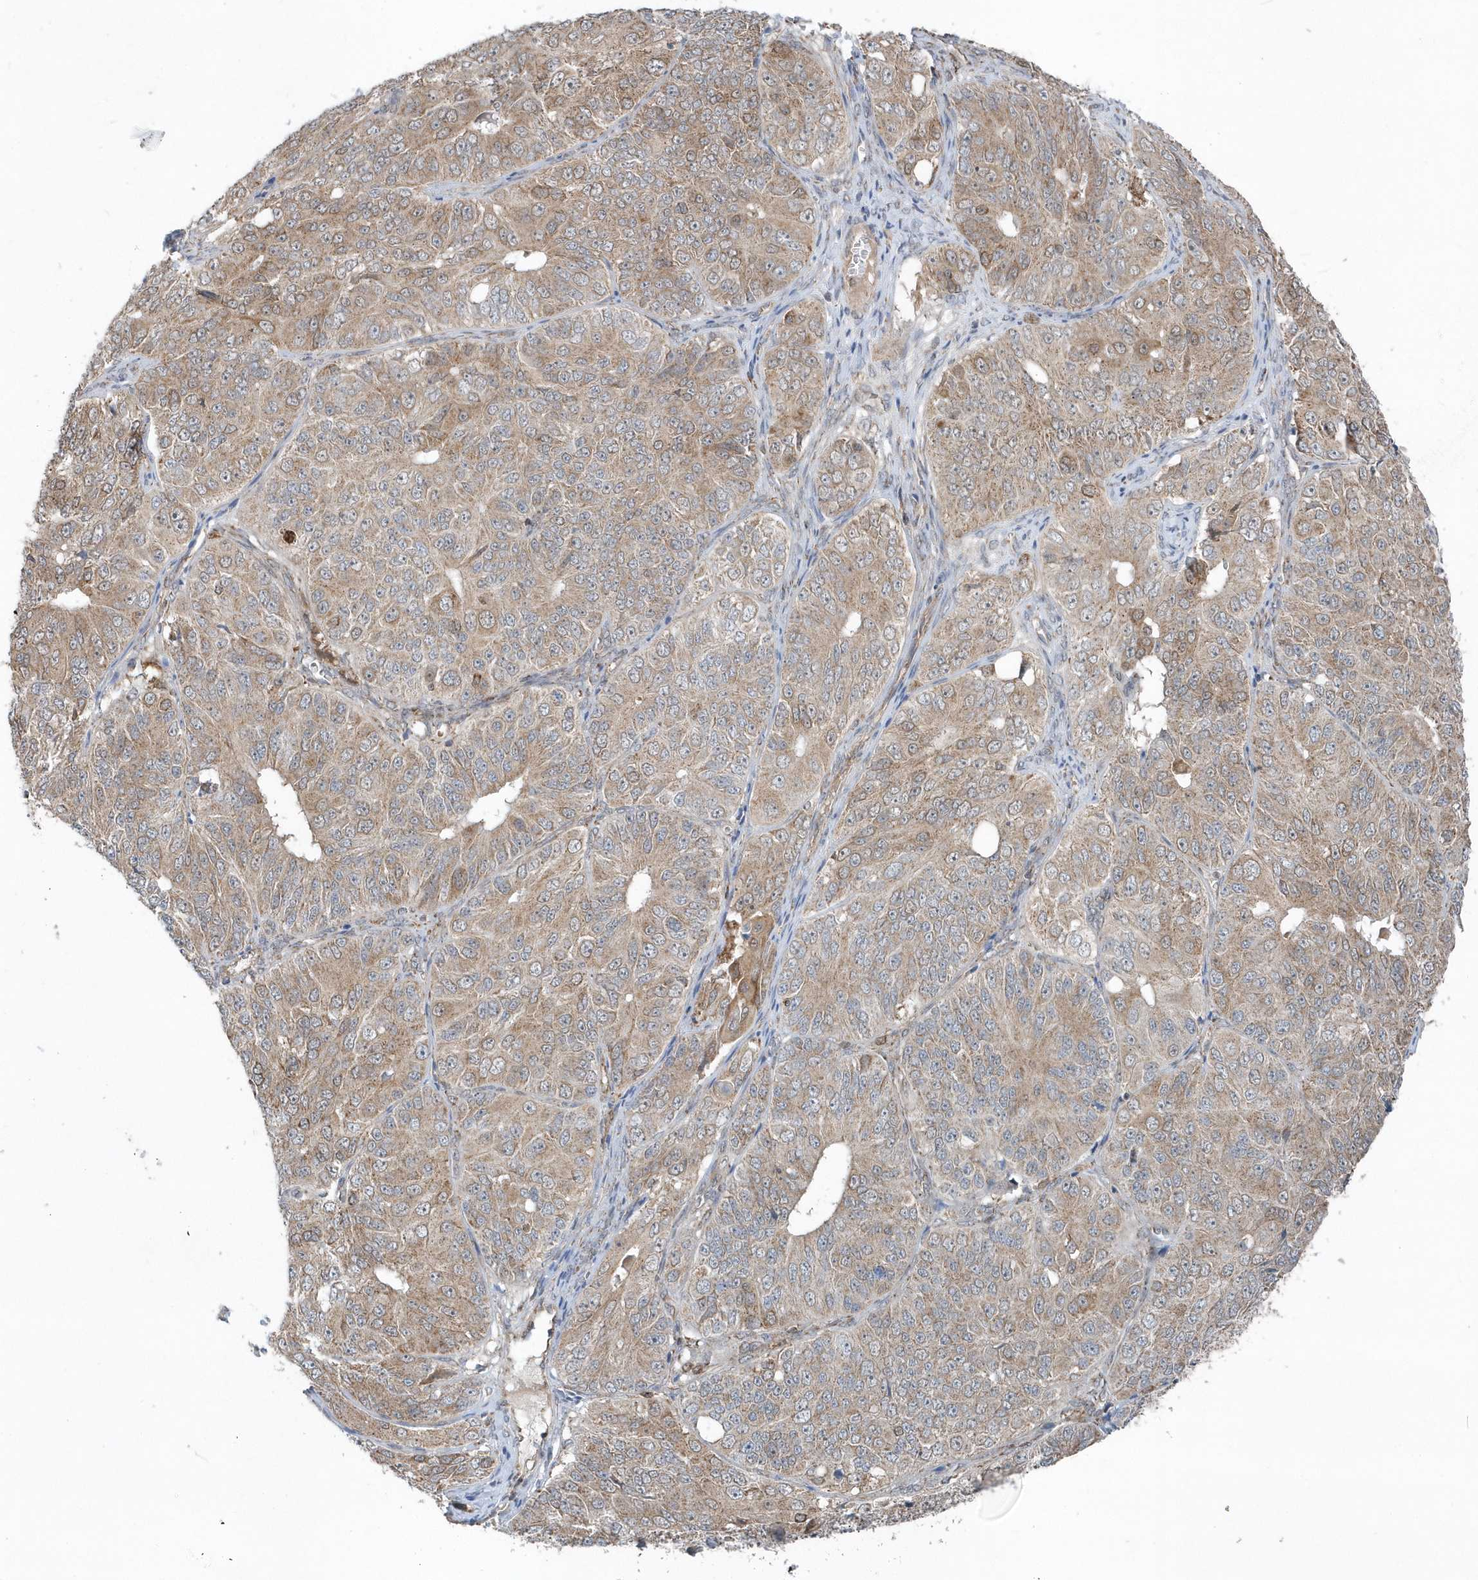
{"staining": {"intensity": "weak", "quantity": ">75%", "location": "cytoplasmic/membranous"}, "tissue": "ovarian cancer", "cell_type": "Tumor cells", "image_type": "cancer", "snomed": [{"axis": "morphology", "description": "Carcinoma, endometroid"}, {"axis": "topography", "description": "Ovary"}], "caption": "Tumor cells demonstrate low levels of weak cytoplasmic/membranous staining in approximately >75% of cells in ovarian endometroid carcinoma.", "gene": "PPP1R7", "patient": {"sex": "female", "age": 51}}